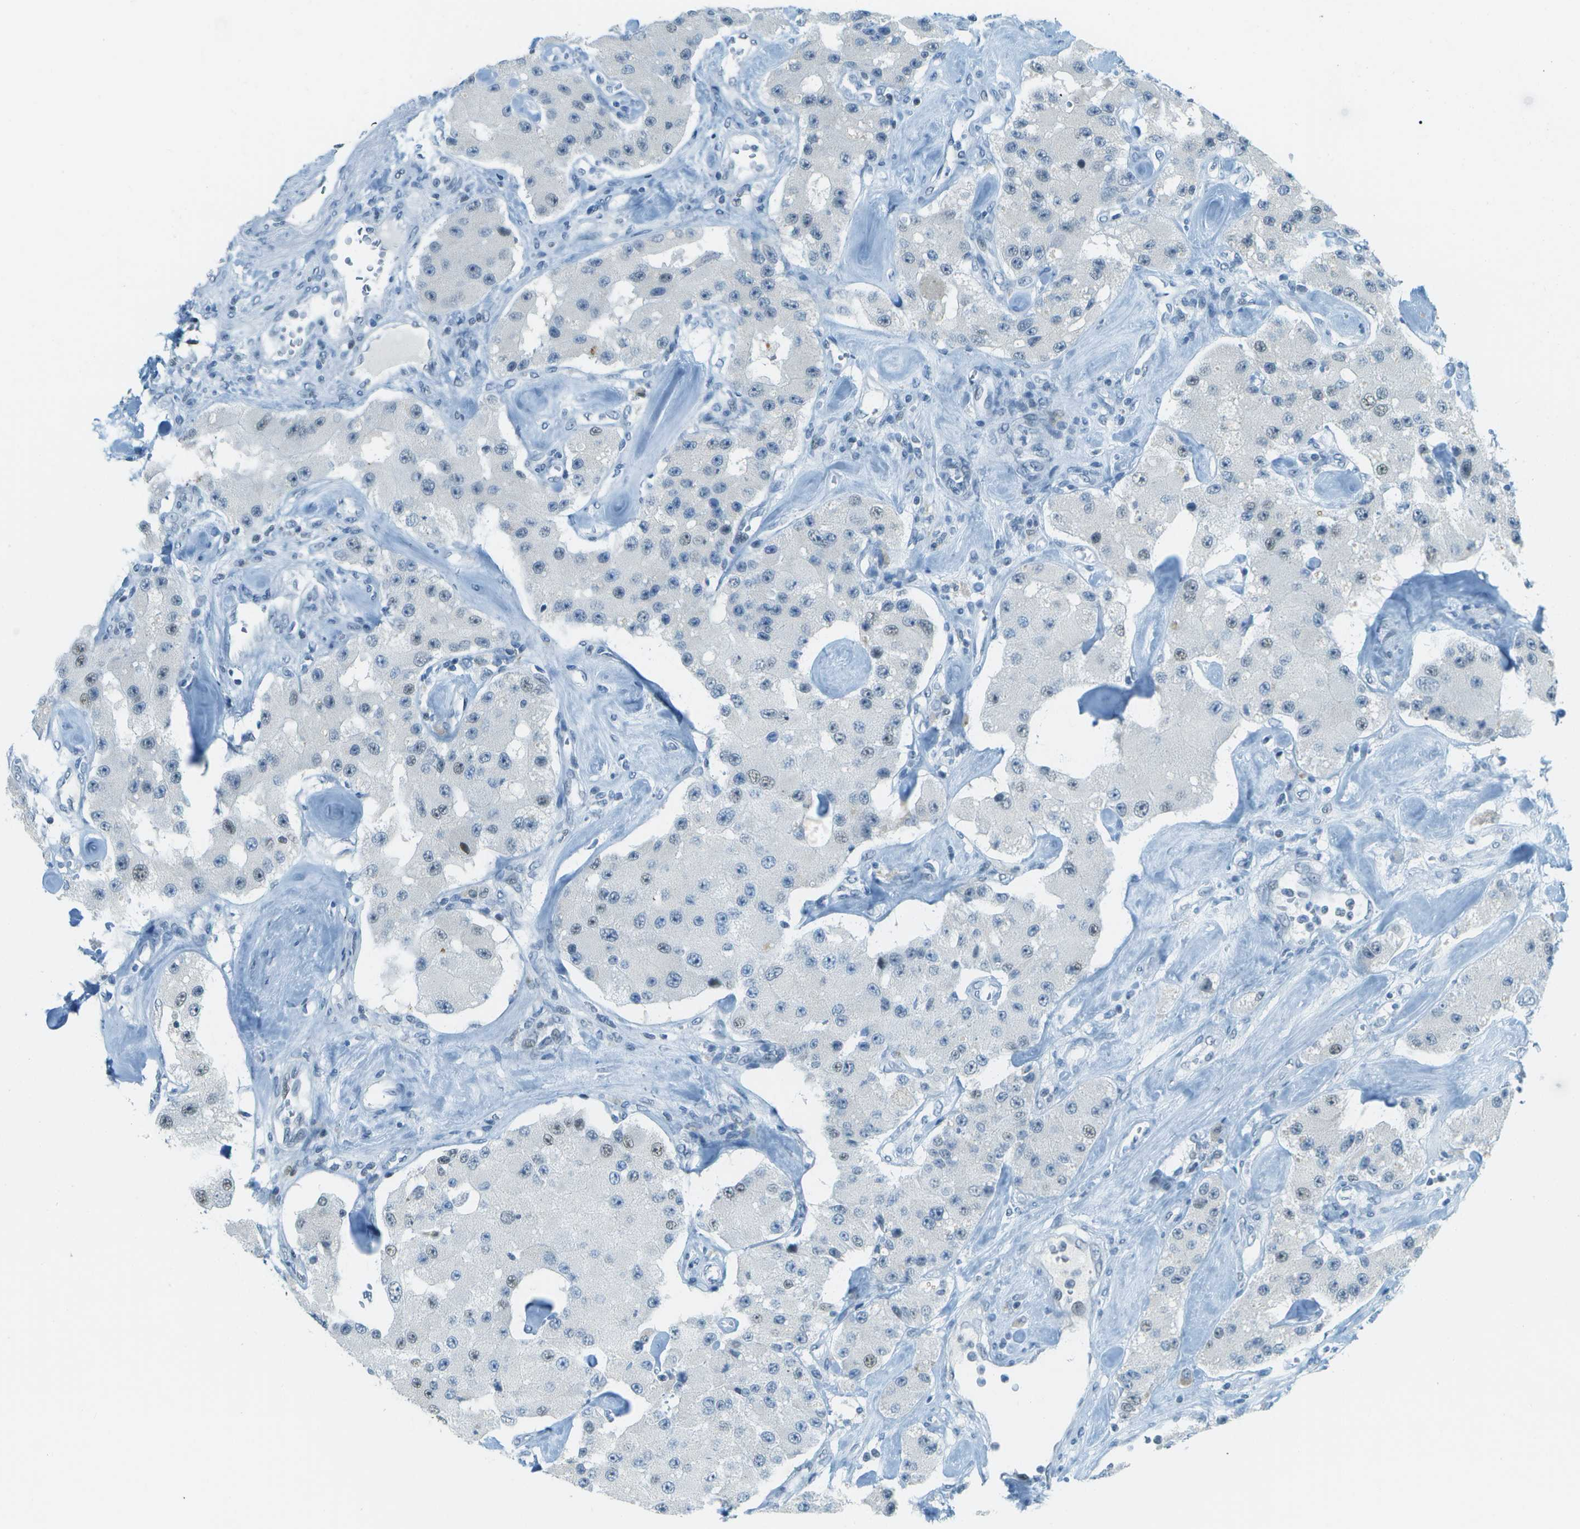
{"staining": {"intensity": "negative", "quantity": "none", "location": "none"}, "tissue": "carcinoid", "cell_type": "Tumor cells", "image_type": "cancer", "snomed": [{"axis": "morphology", "description": "Carcinoid, malignant, NOS"}, {"axis": "topography", "description": "Pancreas"}], "caption": "The IHC image has no significant positivity in tumor cells of carcinoid tissue.", "gene": "NEK11", "patient": {"sex": "male", "age": 41}}